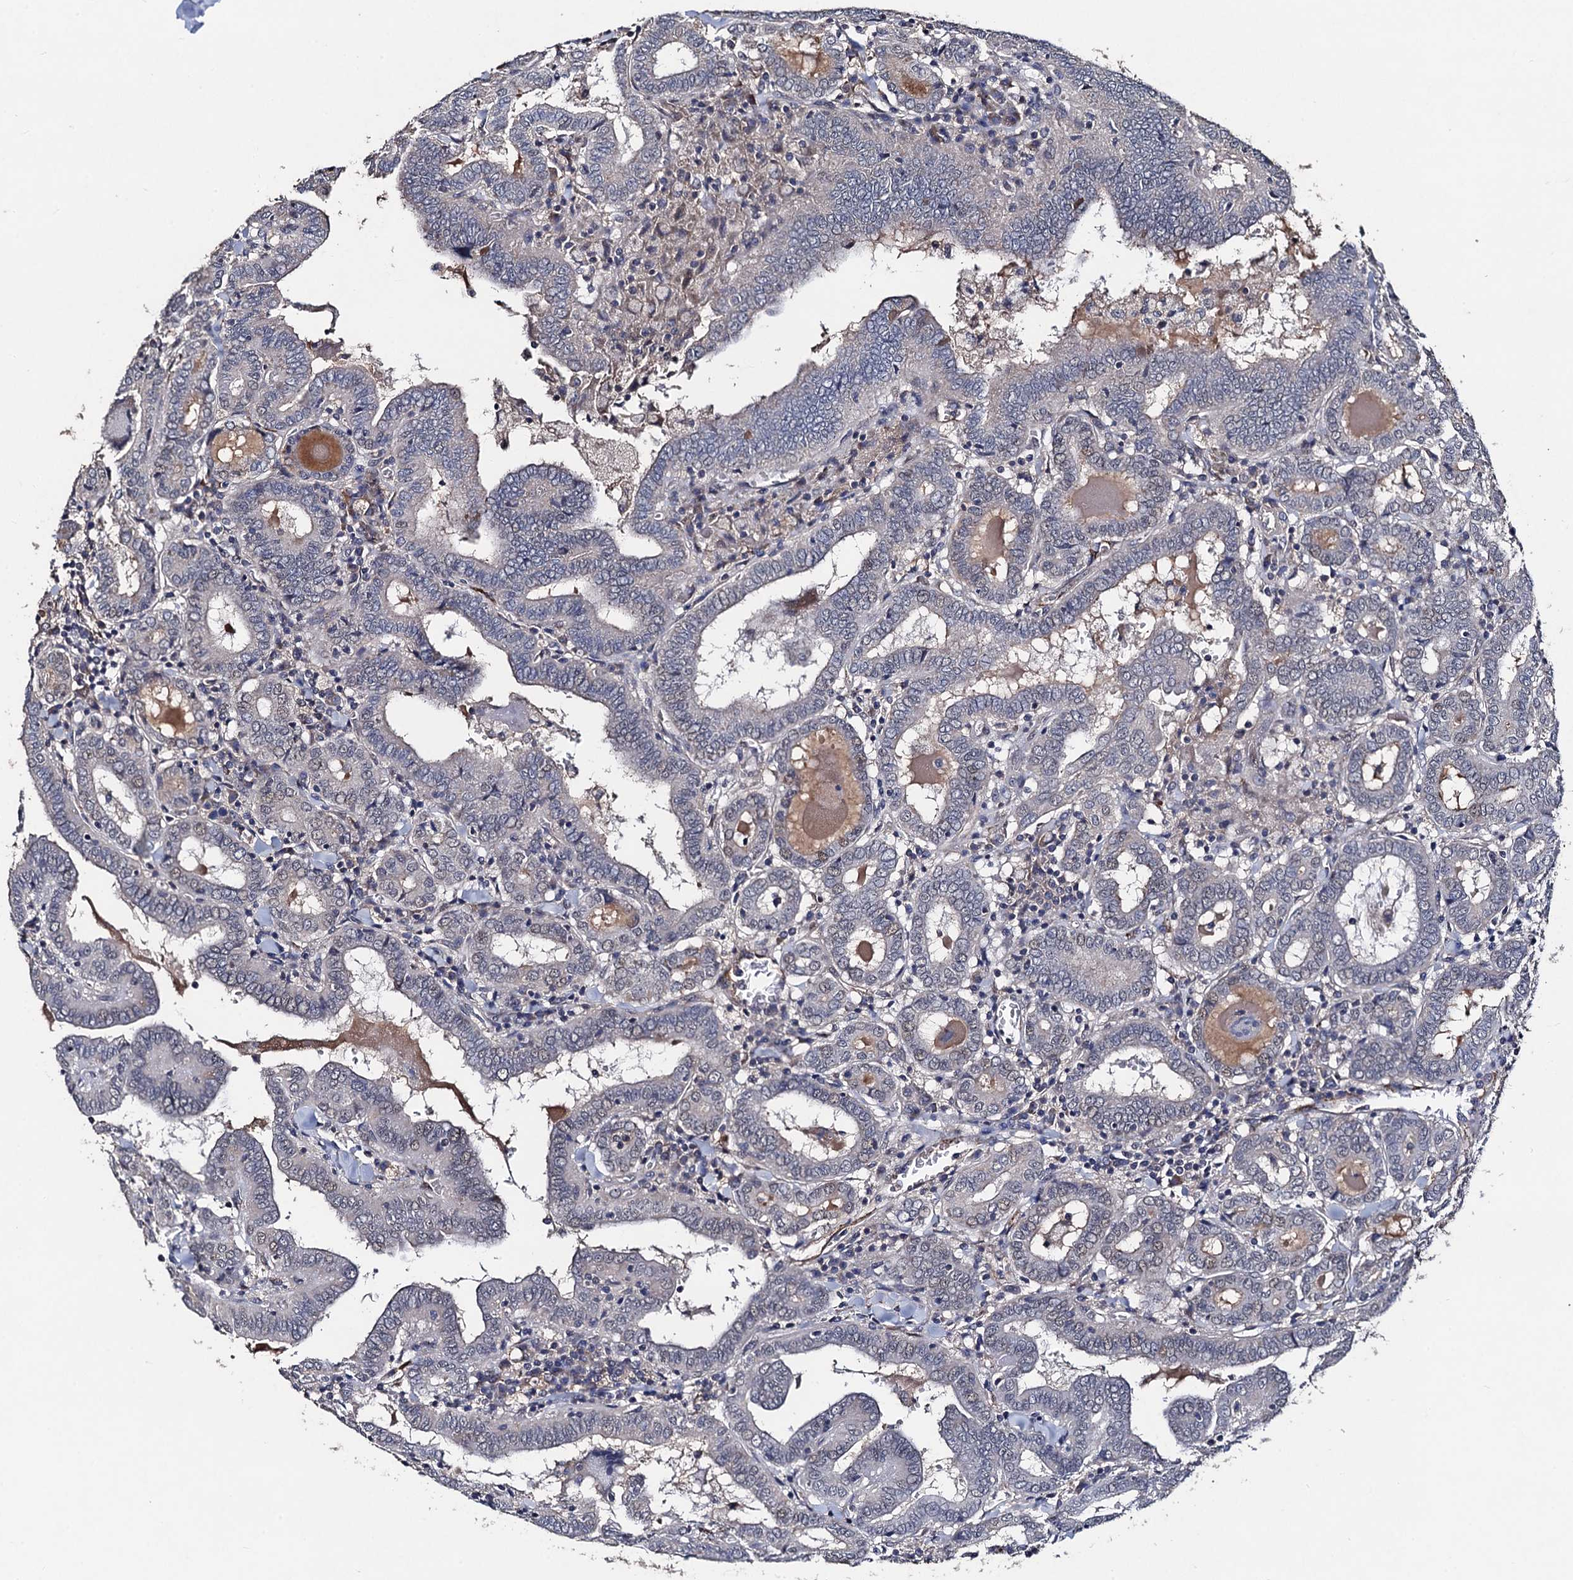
{"staining": {"intensity": "weak", "quantity": "<25%", "location": "nuclear"}, "tissue": "thyroid cancer", "cell_type": "Tumor cells", "image_type": "cancer", "snomed": [{"axis": "morphology", "description": "Papillary adenocarcinoma, NOS"}, {"axis": "topography", "description": "Thyroid gland"}], "caption": "Micrograph shows no significant protein staining in tumor cells of thyroid papillary adenocarcinoma.", "gene": "PPTC7", "patient": {"sex": "female", "age": 72}}